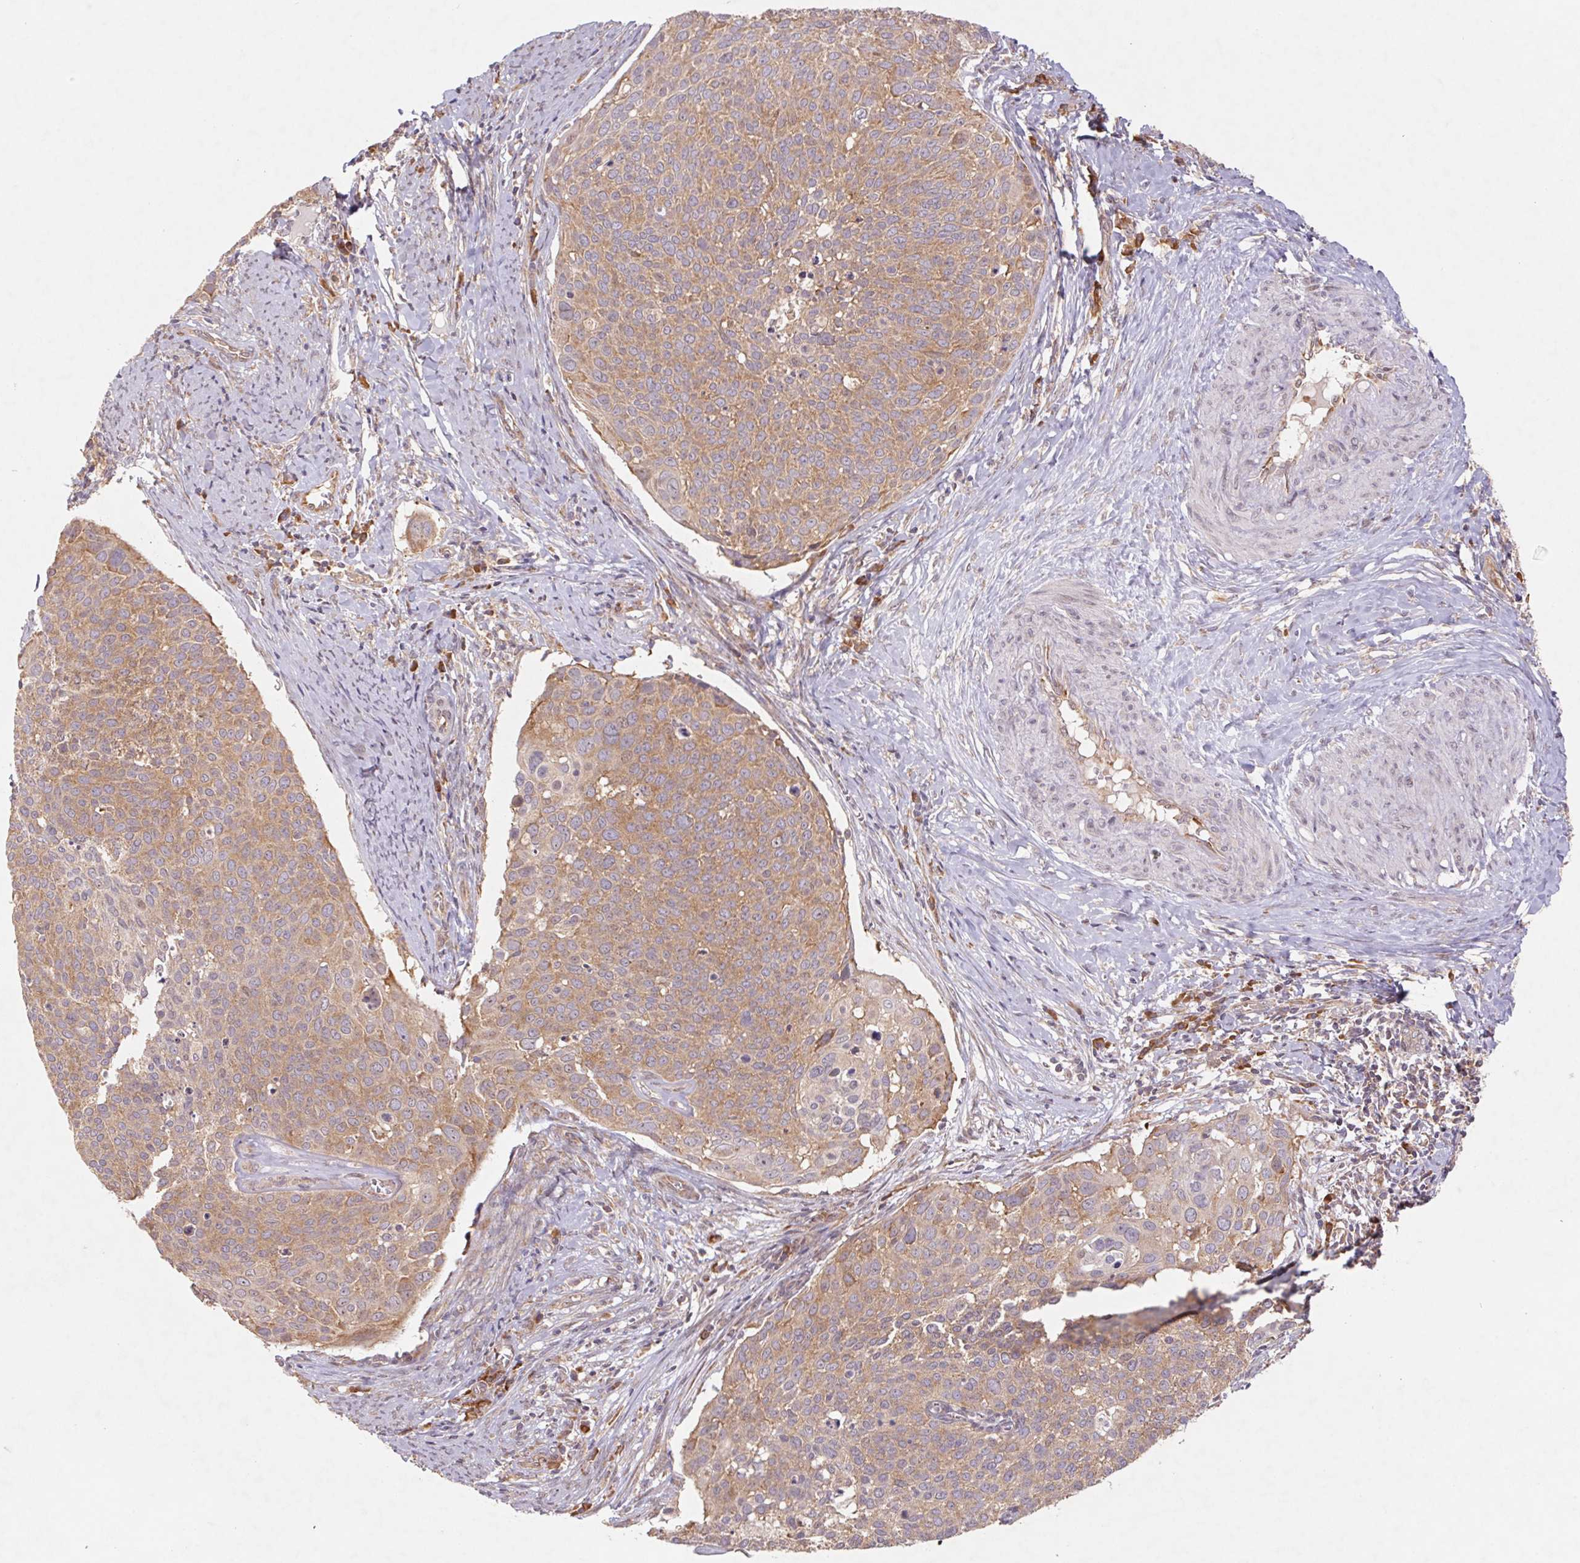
{"staining": {"intensity": "moderate", "quantity": "25%-75%", "location": "cytoplasmic/membranous"}, "tissue": "cervical cancer", "cell_type": "Tumor cells", "image_type": "cancer", "snomed": [{"axis": "morphology", "description": "Squamous cell carcinoma, NOS"}, {"axis": "topography", "description": "Cervix"}], "caption": "Immunohistochemistry (IHC) photomicrograph of cervical cancer (squamous cell carcinoma) stained for a protein (brown), which reveals medium levels of moderate cytoplasmic/membranous staining in about 25%-75% of tumor cells.", "gene": "RPL27A", "patient": {"sex": "female", "age": 39}}